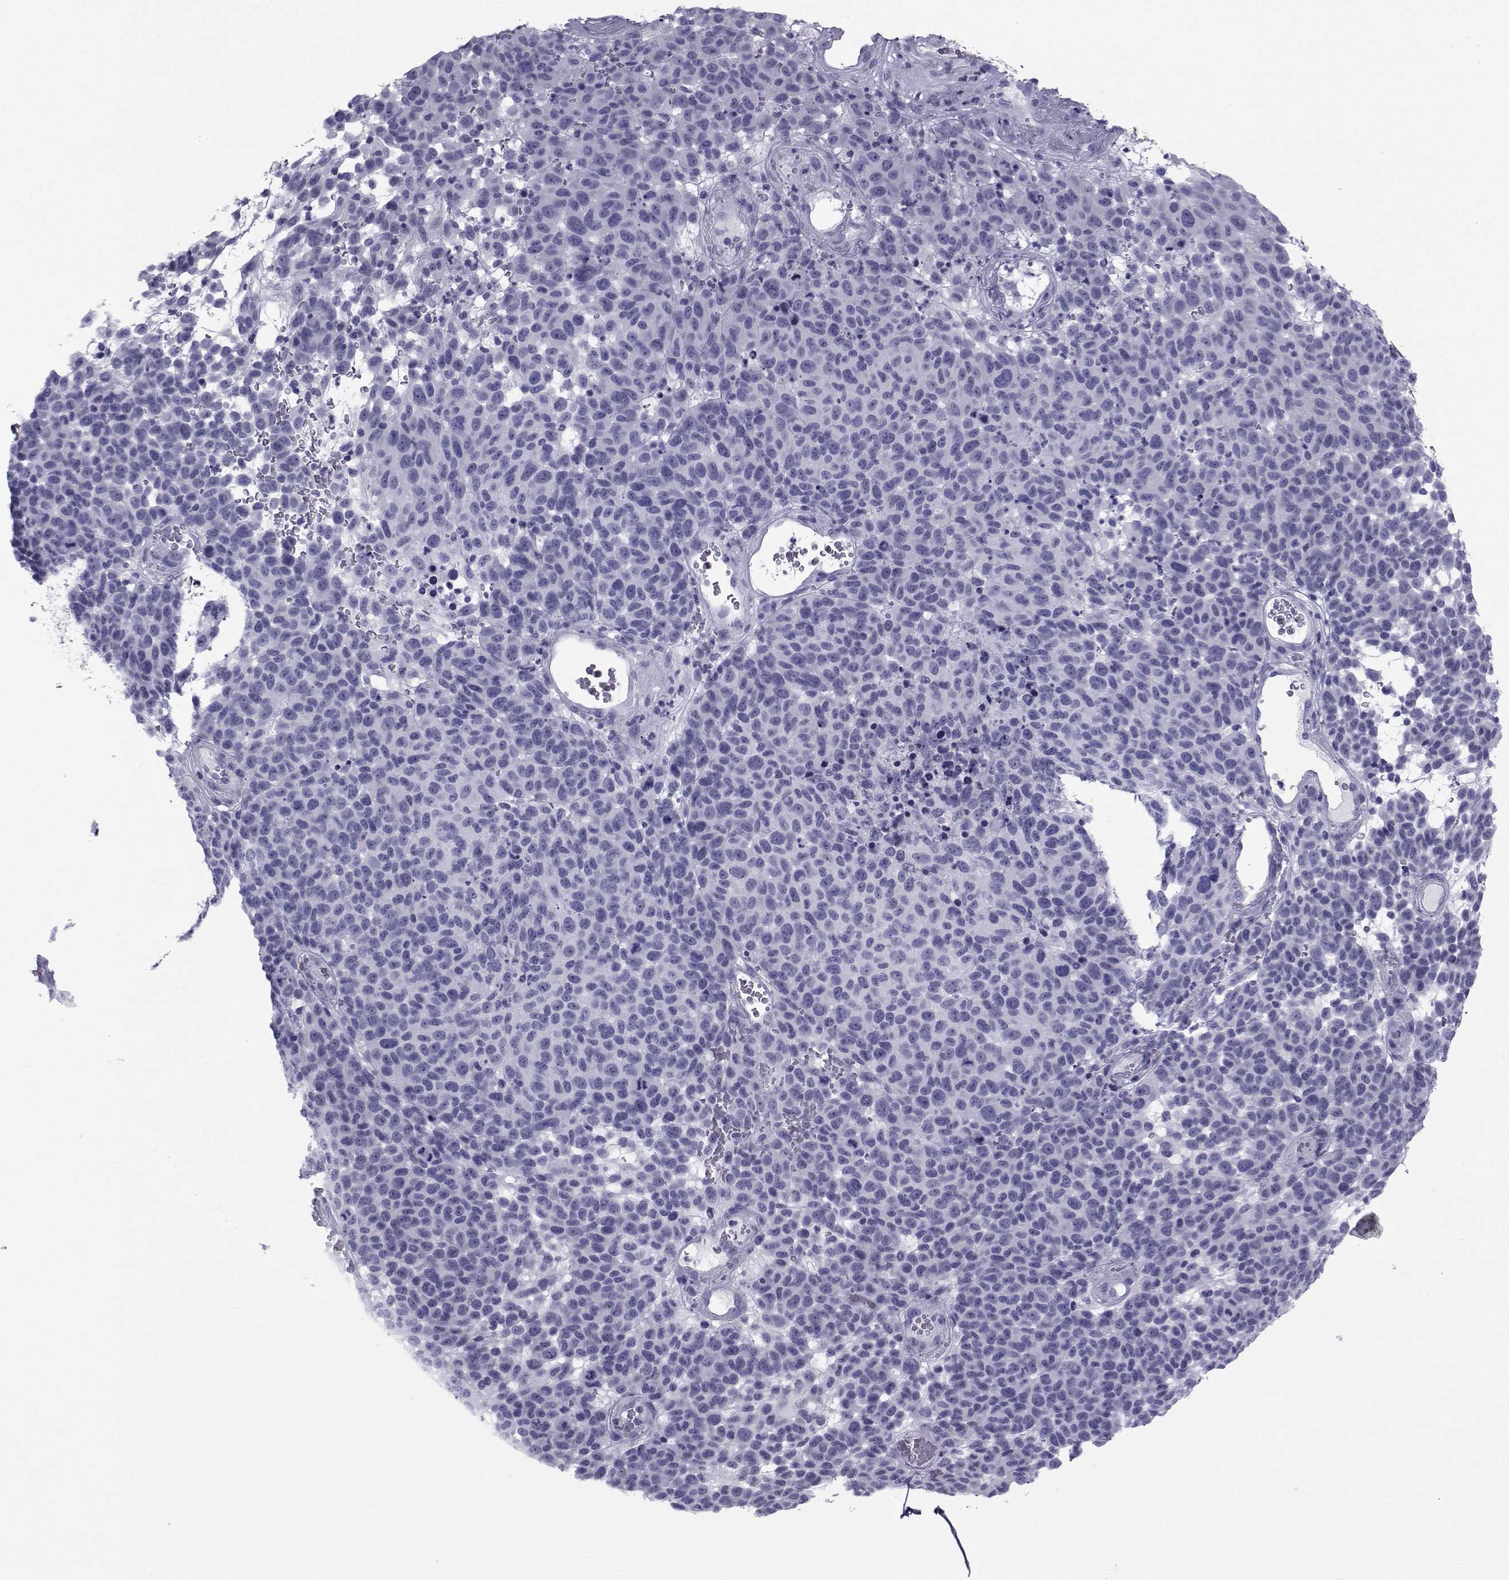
{"staining": {"intensity": "negative", "quantity": "none", "location": "none"}, "tissue": "melanoma", "cell_type": "Tumor cells", "image_type": "cancer", "snomed": [{"axis": "morphology", "description": "Malignant melanoma, NOS"}, {"axis": "topography", "description": "Skin"}], "caption": "Histopathology image shows no significant protein expression in tumor cells of malignant melanoma.", "gene": "SPANXD", "patient": {"sex": "male", "age": 59}}